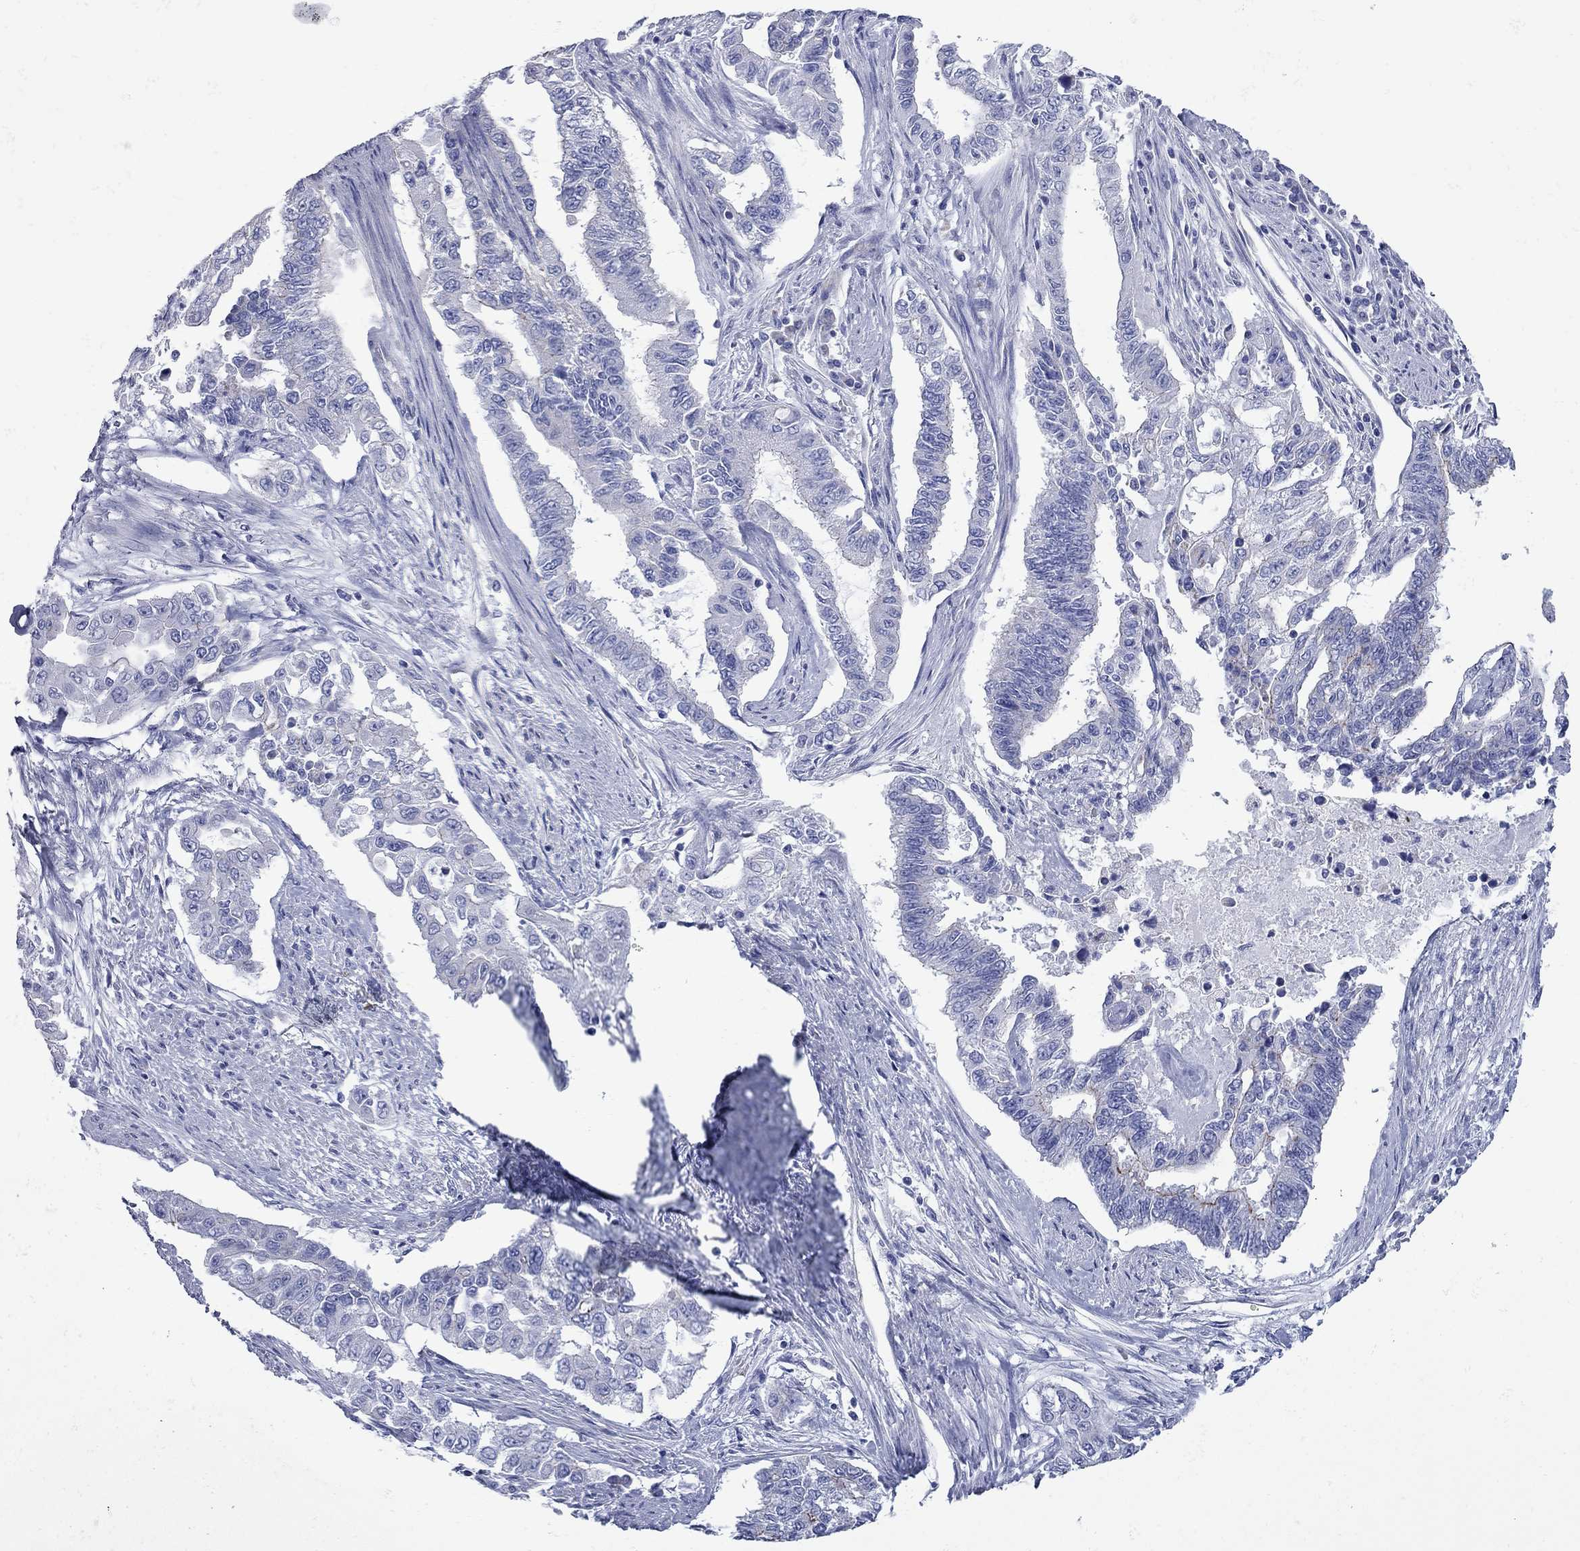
{"staining": {"intensity": "negative", "quantity": "none", "location": "none"}, "tissue": "endometrial cancer", "cell_type": "Tumor cells", "image_type": "cancer", "snomed": [{"axis": "morphology", "description": "Adenocarcinoma, NOS"}, {"axis": "topography", "description": "Uterus"}], "caption": "Immunohistochemical staining of endometrial adenocarcinoma shows no significant staining in tumor cells.", "gene": "PDZD3", "patient": {"sex": "female", "age": 59}}